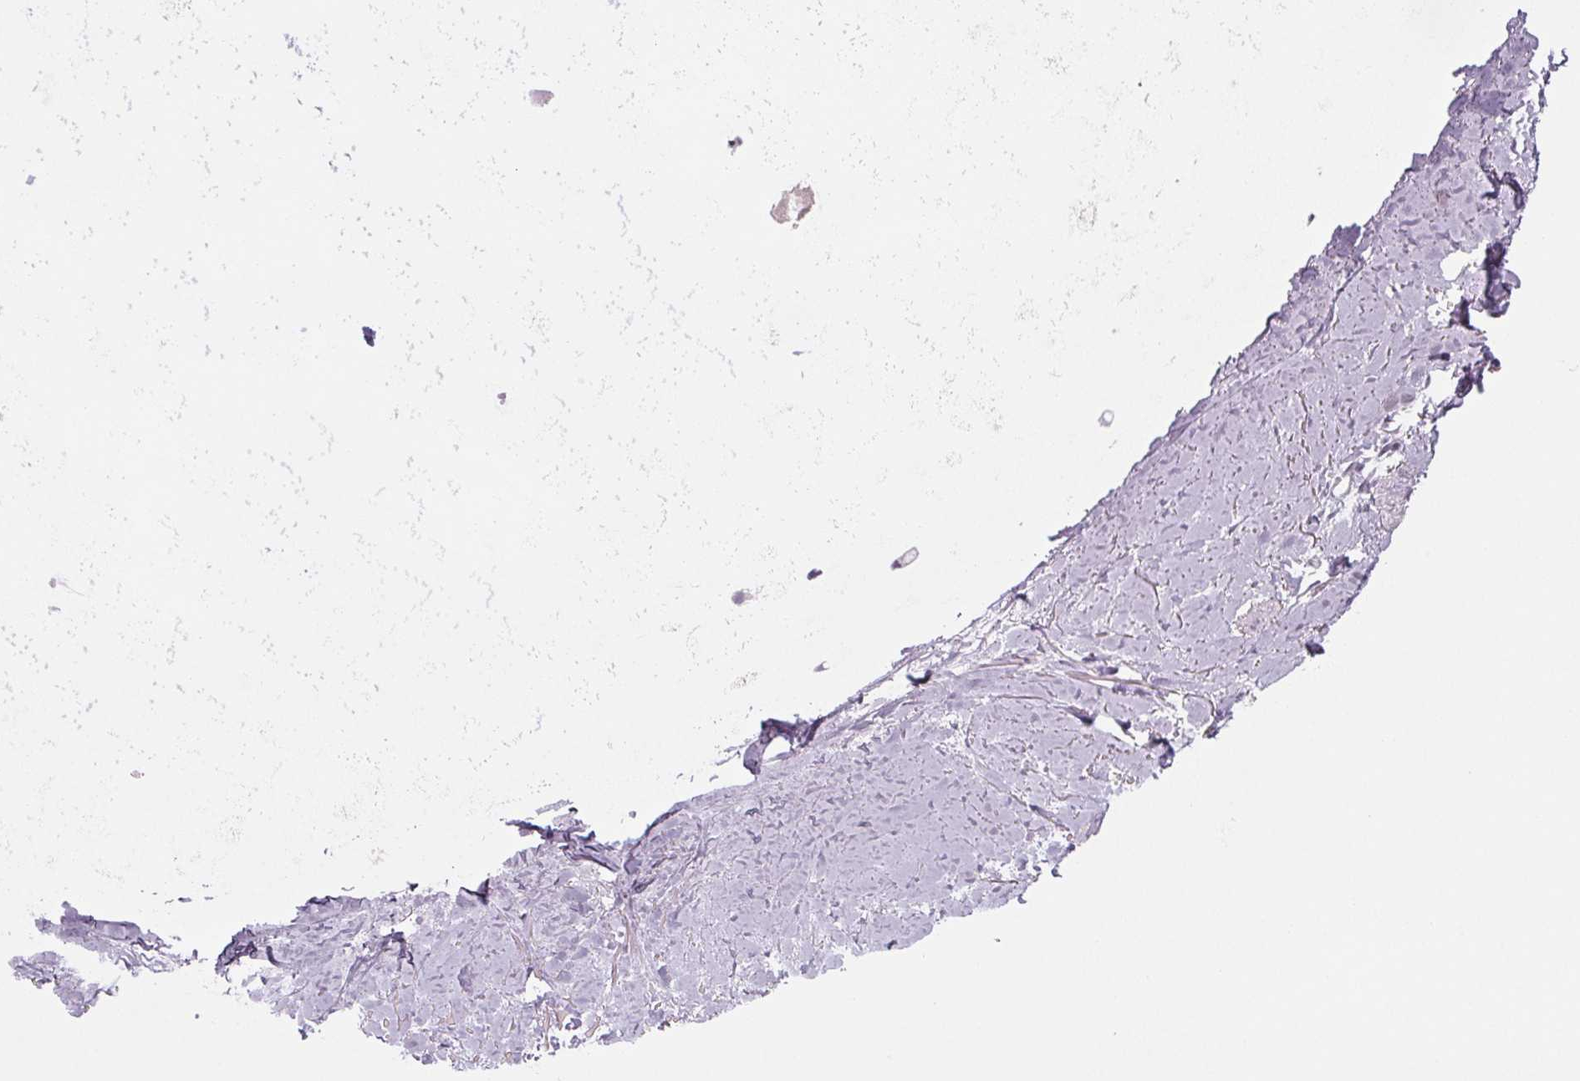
{"staining": {"intensity": "negative", "quantity": "none", "location": "none"}, "tissue": "adipose tissue", "cell_type": "Adipocytes", "image_type": "normal", "snomed": [{"axis": "morphology", "description": "Normal tissue, NOS"}, {"axis": "topography", "description": "Cartilage tissue"}, {"axis": "topography", "description": "Bronchus"}], "caption": "Protein analysis of benign adipose tissue shows no significant positivity in adipocytes.", "gene": "EHHADH", "patient": {"sex": "female", "age": 79}}